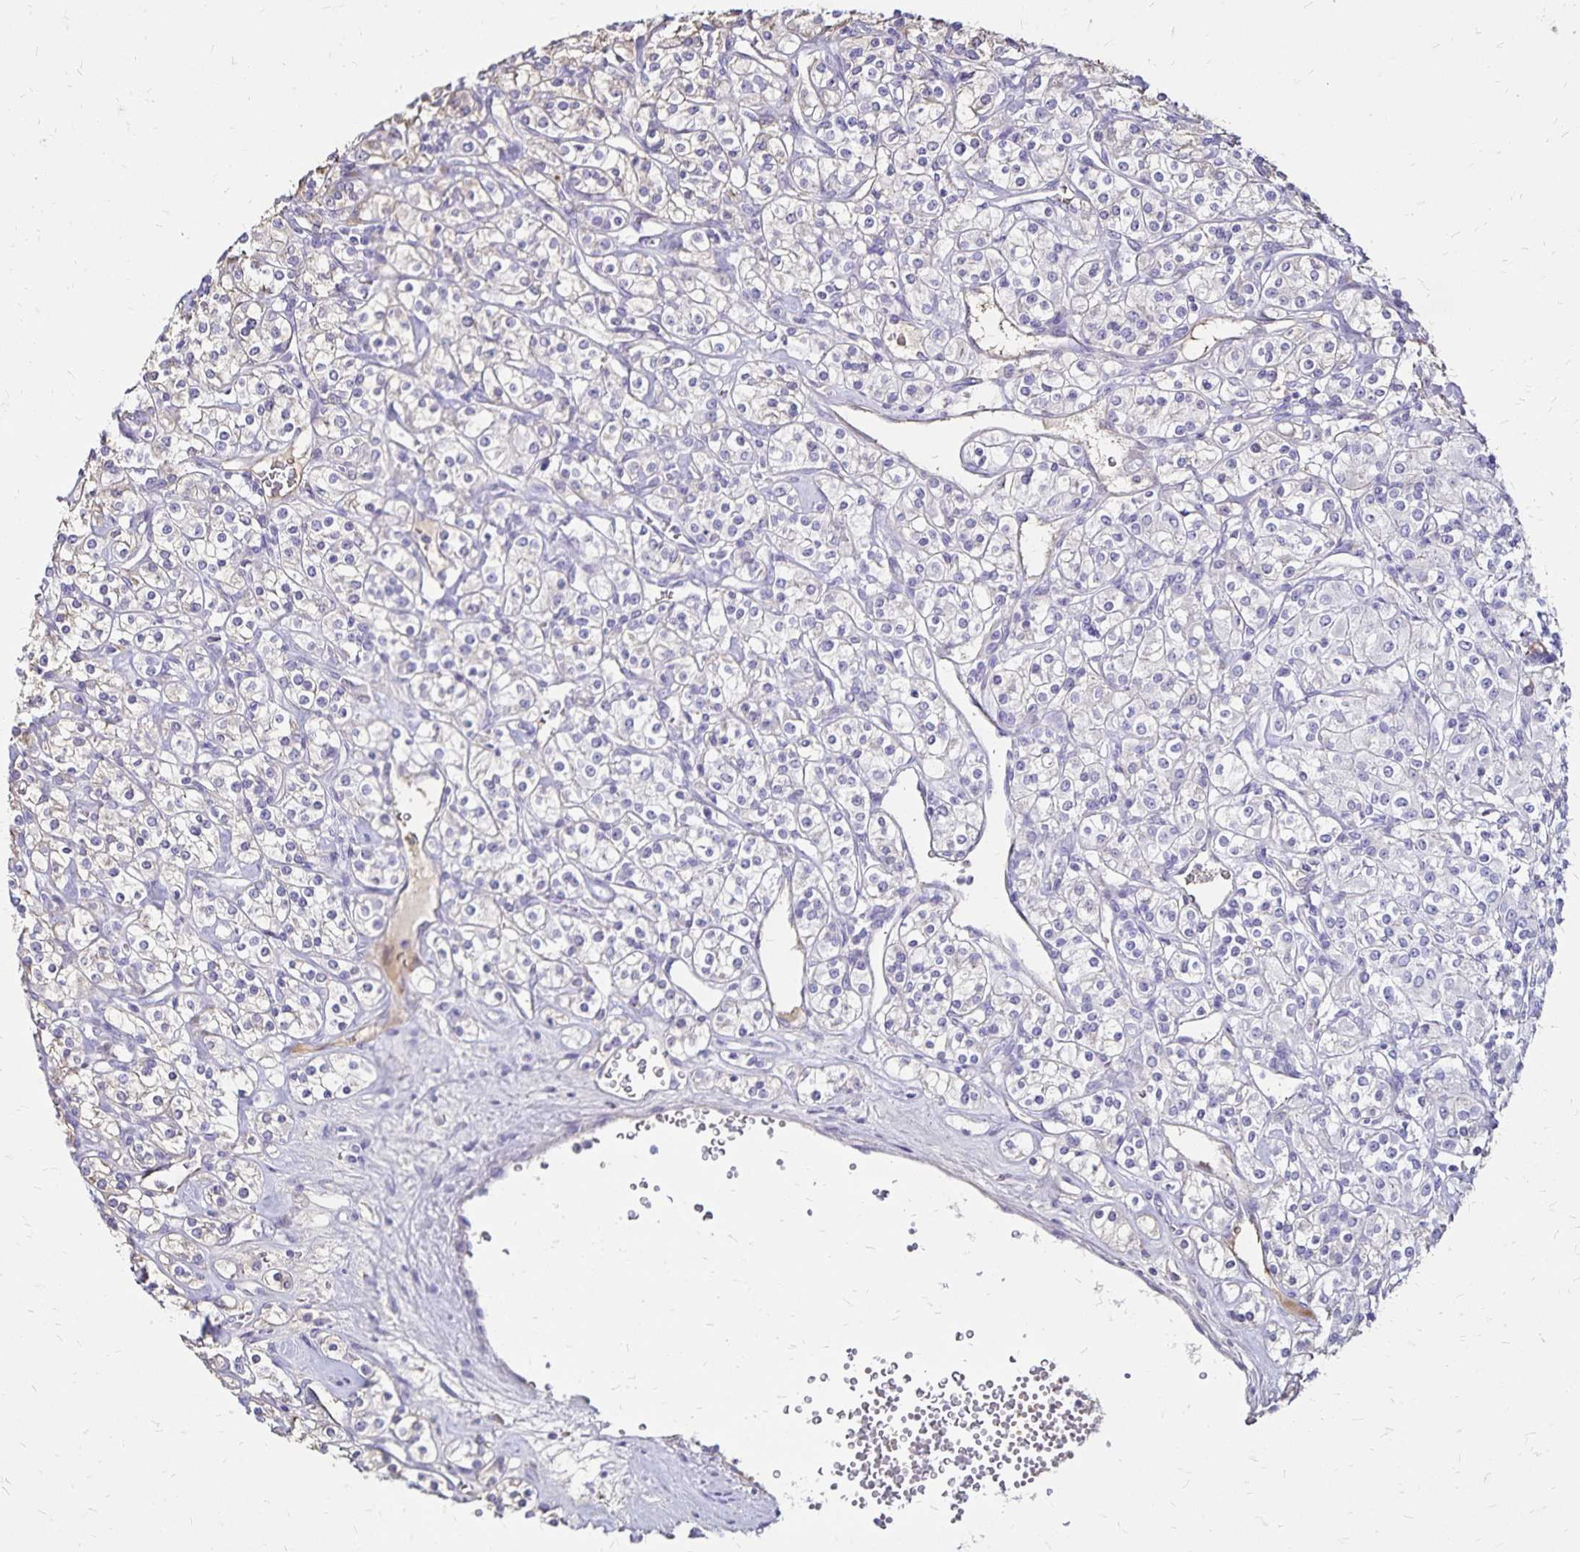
{"staining": {"intensity": "negative", "quantity": "none", "location": "none"}, "tissue": "renal cancer", "cell_type": "Tumor cells", "image_type": "cancer", "snomed": [{"axis": "morphology", "description": "Adenocarcinoma, NOS"}, {"axis": "topography", "description": "Kidney"}], "caption": "Immunohistochemical staining of renal cancer demonstrates no significant positivity in tumor cells.", "gene": "KISS1", "patient": {"sex": "male", "age": 77}}